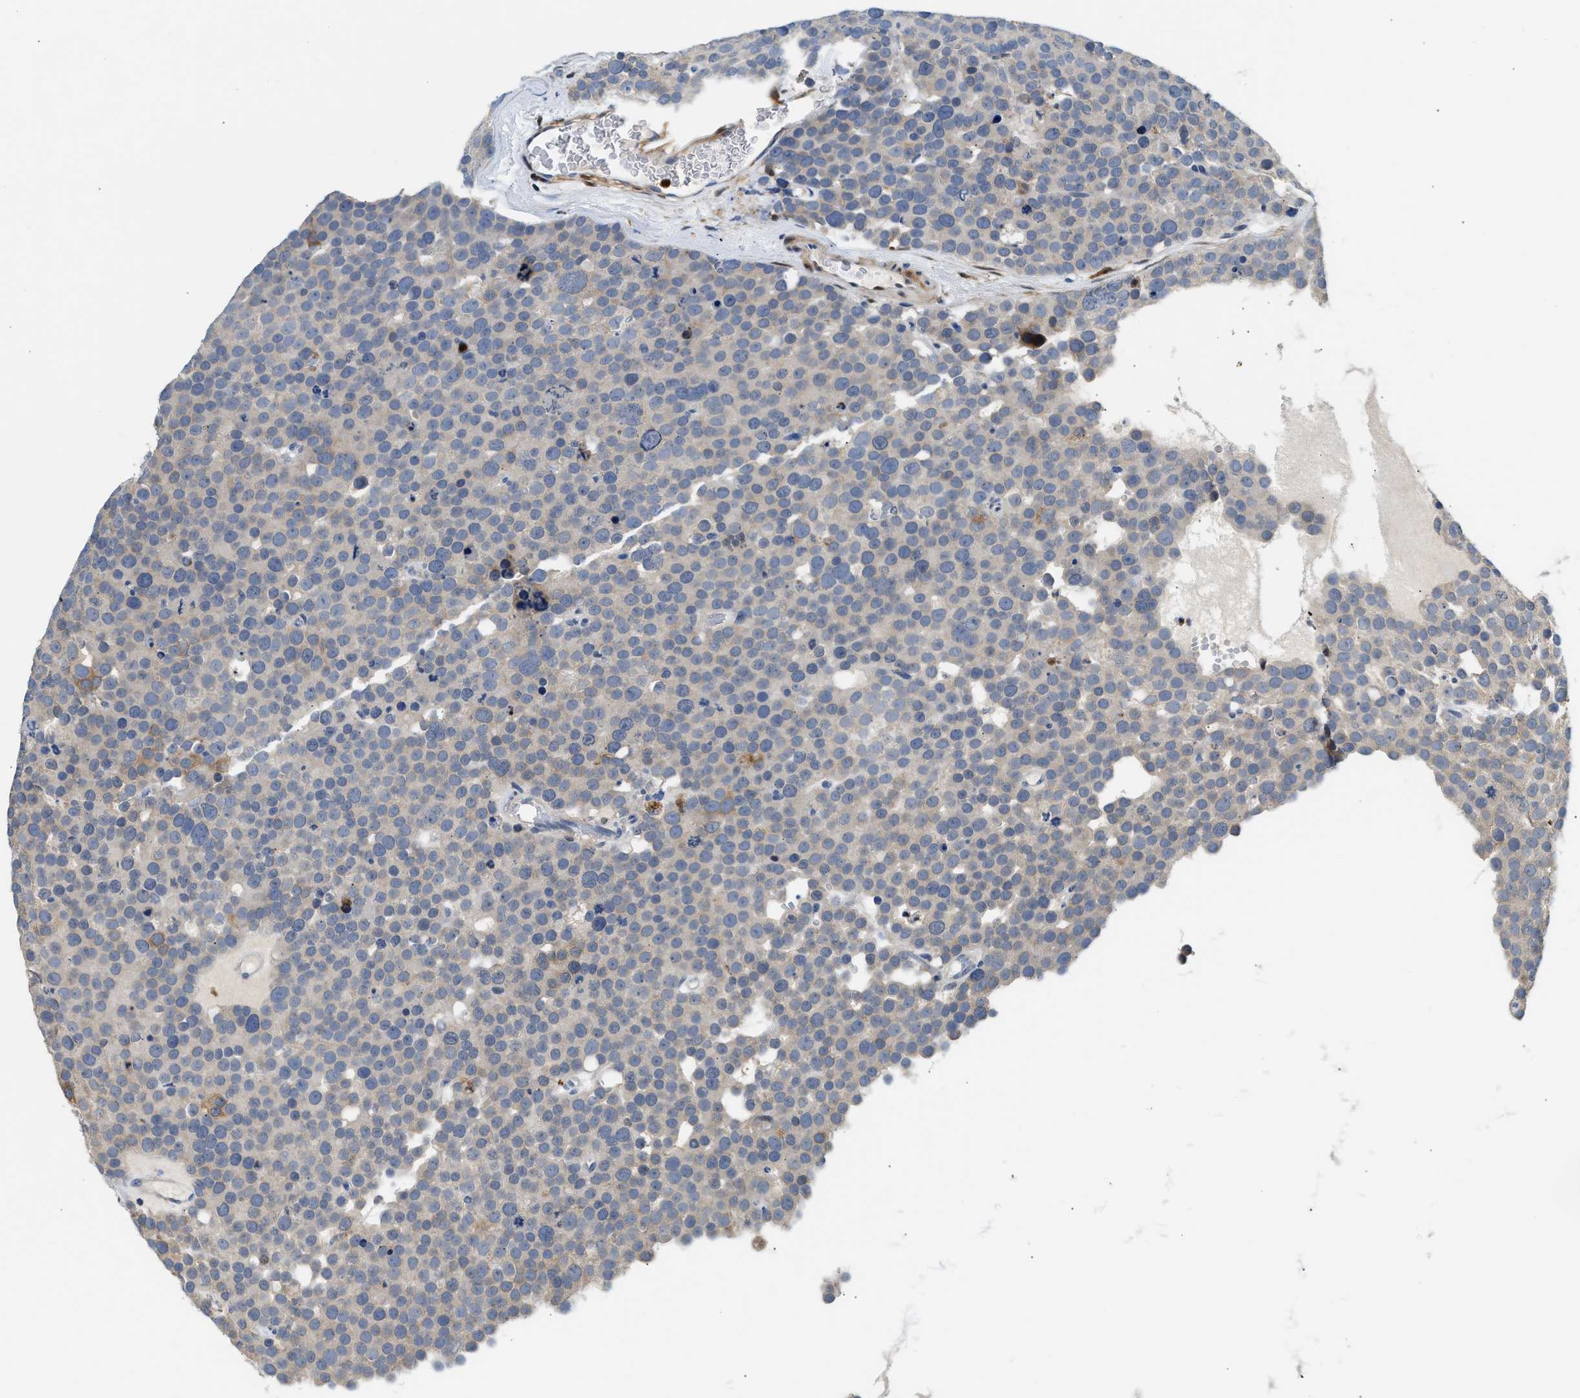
{"staining": {"intensity": "negative", "quantity": "none", "location": "none"}, "tissue": "testis cancer", "cell_type": "Tumor cells", "image_type": "cancer", "snomed": [{"axis": "morphology", "description": "Seminoma, NOS"}, {"axis": "topography", "description": "Testis"}], "caption": "A photomicrograph of human seminoma (testis) is negative for staining in tumor cells.", "gene": "SLIT2", "patient": {"sex": "male", "age": 71}}